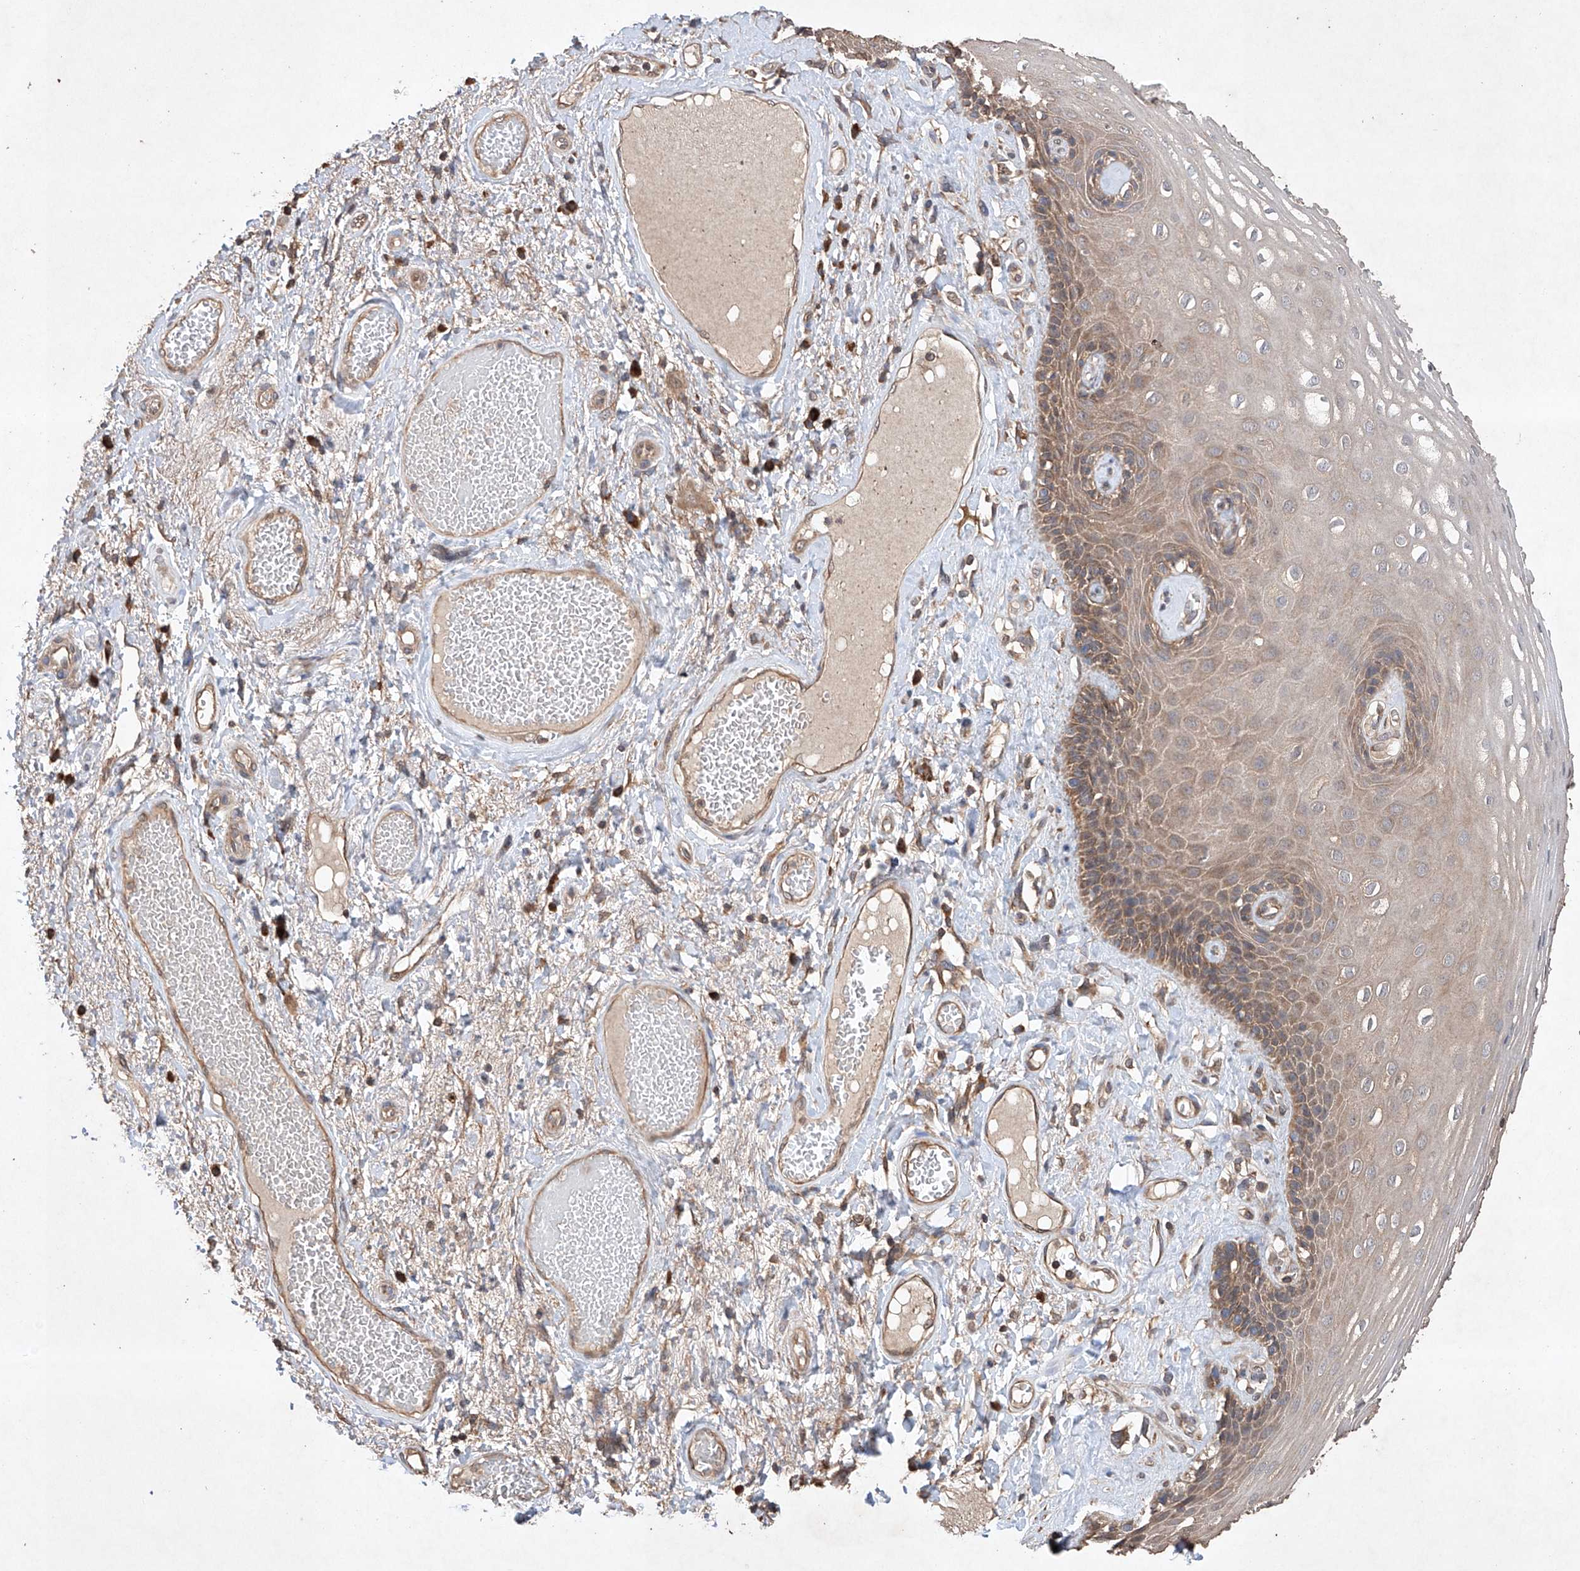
{"staining": {"intensity": "moderate", "quantity": ">75%", "location": "cytoplasmic/membranous"}, "tissue": "skin", "cell_type": "Epidermal cells", "image_type": "normal", "snomed": [{"axis": "morphology", "description": "Normal tissue, NOS"}, {"axis": "topography", "description": "Anal"}], "caption": "High-power microscopy captured an immunohistochemistry (IHC) micrograph of unremarkable skin, revealing moderate cytoplasmic/membranous expression in approximately >75% of epidermal cells. (Stains: DAB (3,3'-diaminobenzidine) in brown, nuclei in blue, Microscopy: brightfield microscopy at high magnification).", "gene": "LURAP1", "patient": {"sex": "male", "age": 69}}